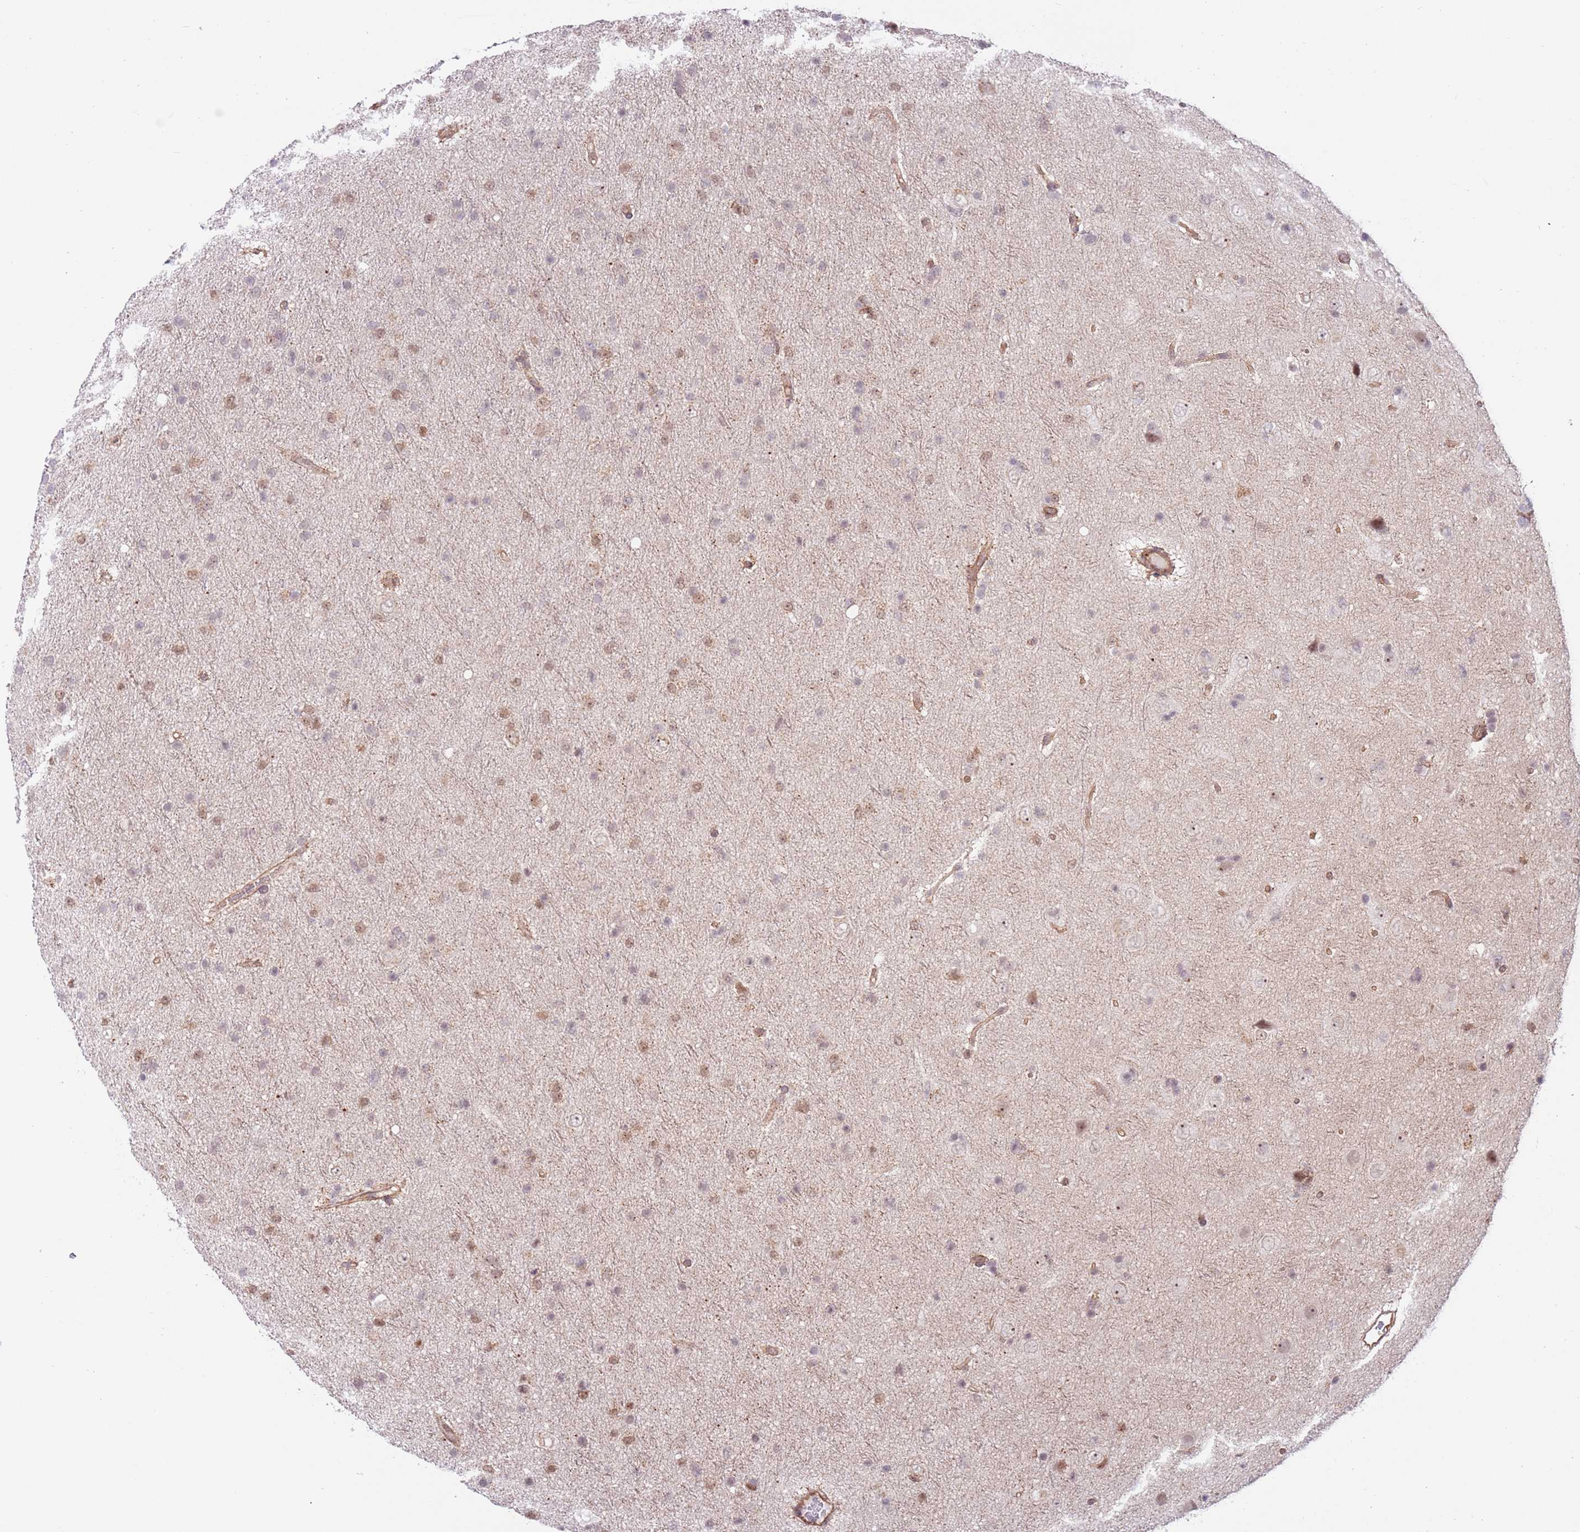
{"staining": {"intensity": "weak", "quantity": "25%-75%", "location": "nuclear"}, "tissue": "glioma", "cell_type": "Tumor cells", "image_type": "cancer", "snomed": [{"axis": "morphology", "description": "Glioma, malignant, Low grade"}, {"axis": "topography", "description": "Cerebral cortex"}], "caption": "Immunohistochemical staining of malignant glioma (low-grade) demonstrates low levels of weak nuclear protein positivity in about 25%-75% of tumor cells.", "gene": "DCAF4", "patient": {"sex": "female", "age": 39}}